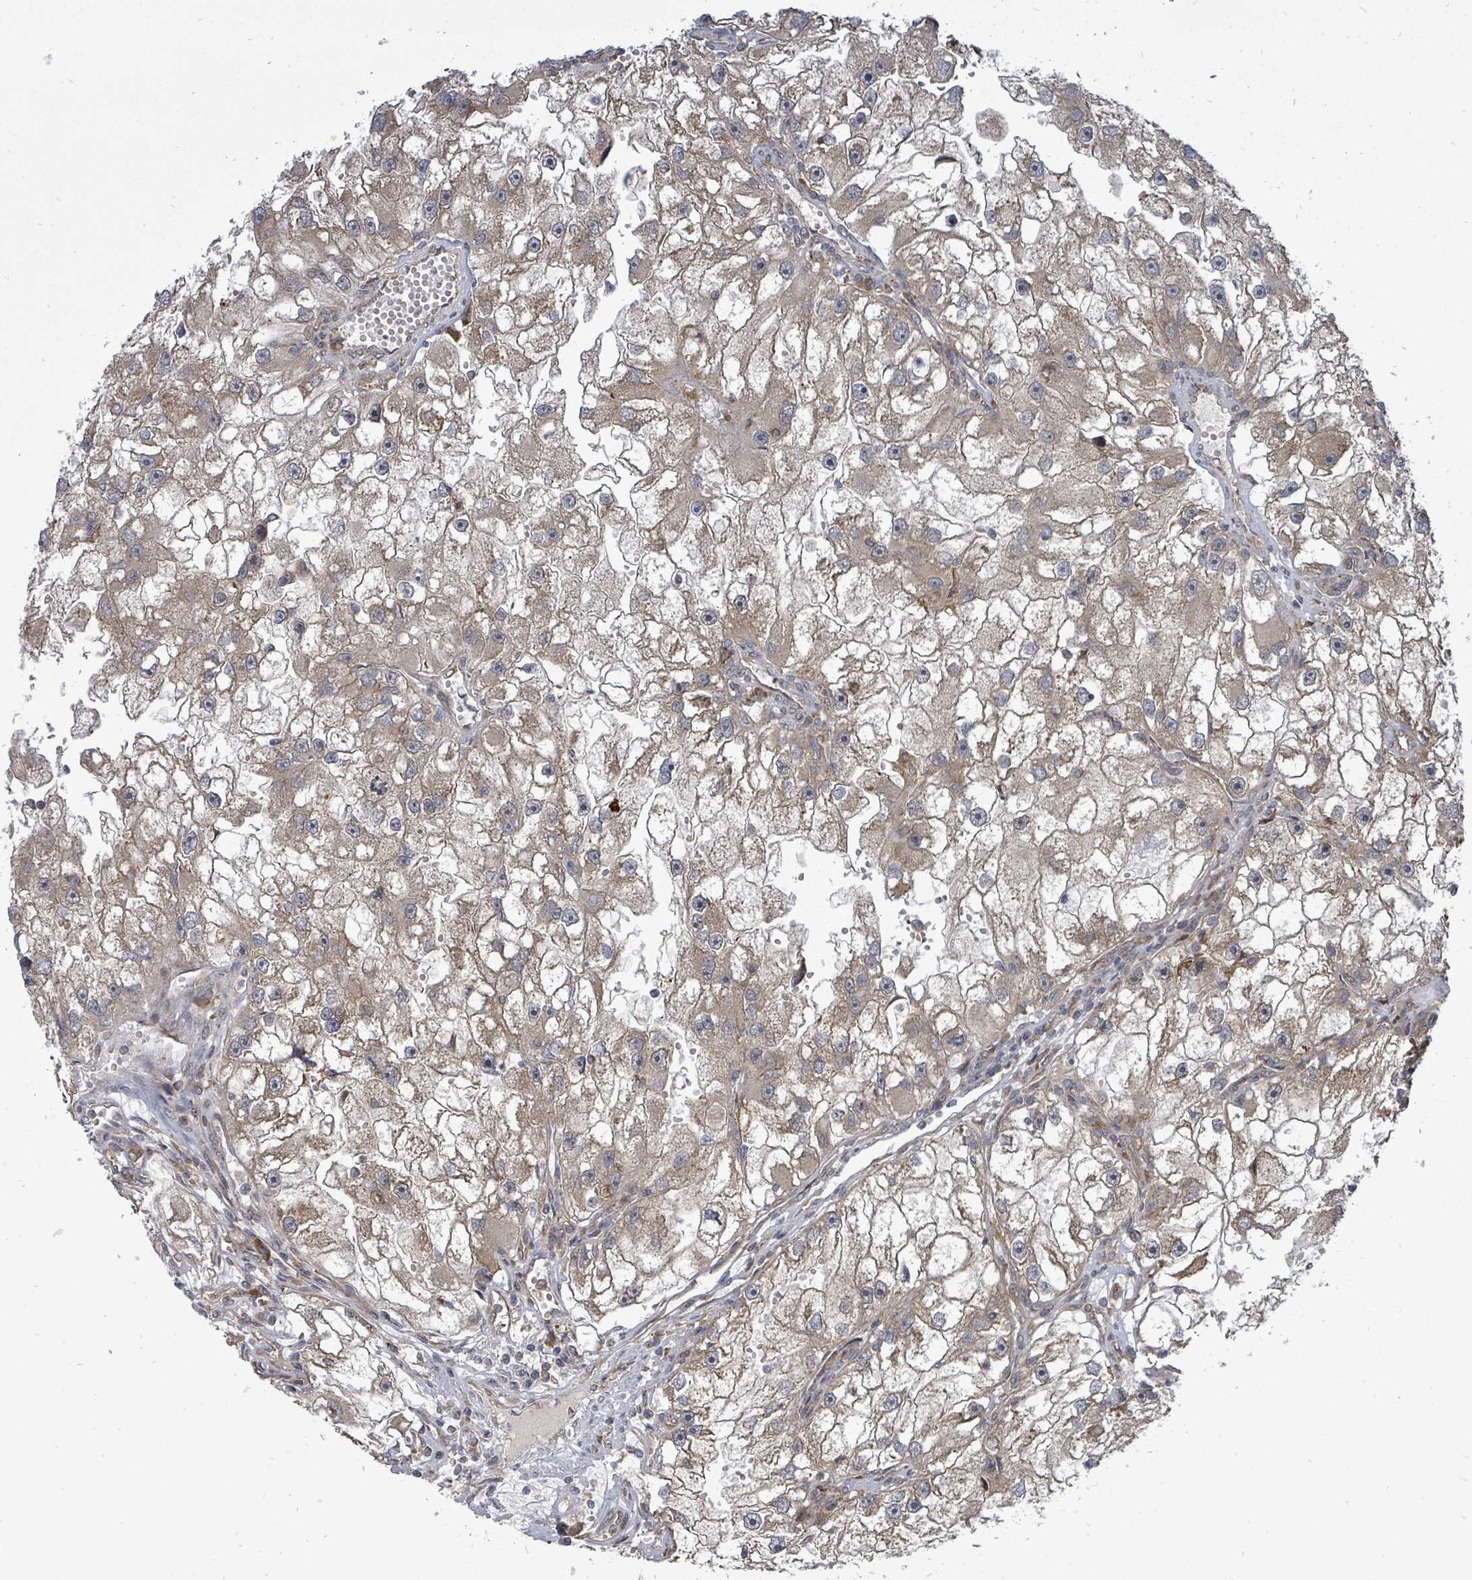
{"staining": {"intensity": "weak", "quantity": ">75%", "location": "cytoplasmic/membranous"}, "tissue": "renal cancer", "cell_type": "Tumor cells", "image_type": "cancer", "snomed": [{"axis": "morphology", "description": "Adenocarcinoma, NOS"}, {"axis": "topography", "description": "Kidney"}], "caption": "Immunohistochemistry (IHC) of renal cancer shows low levels of weak cytoplasmic/membranous positivity in about >75% of tumor cells. (DAB IHC with brightfield microscopy, high magnification).", "gene": "EIF3C", "patient": {"sex": "male", "age": 63}}